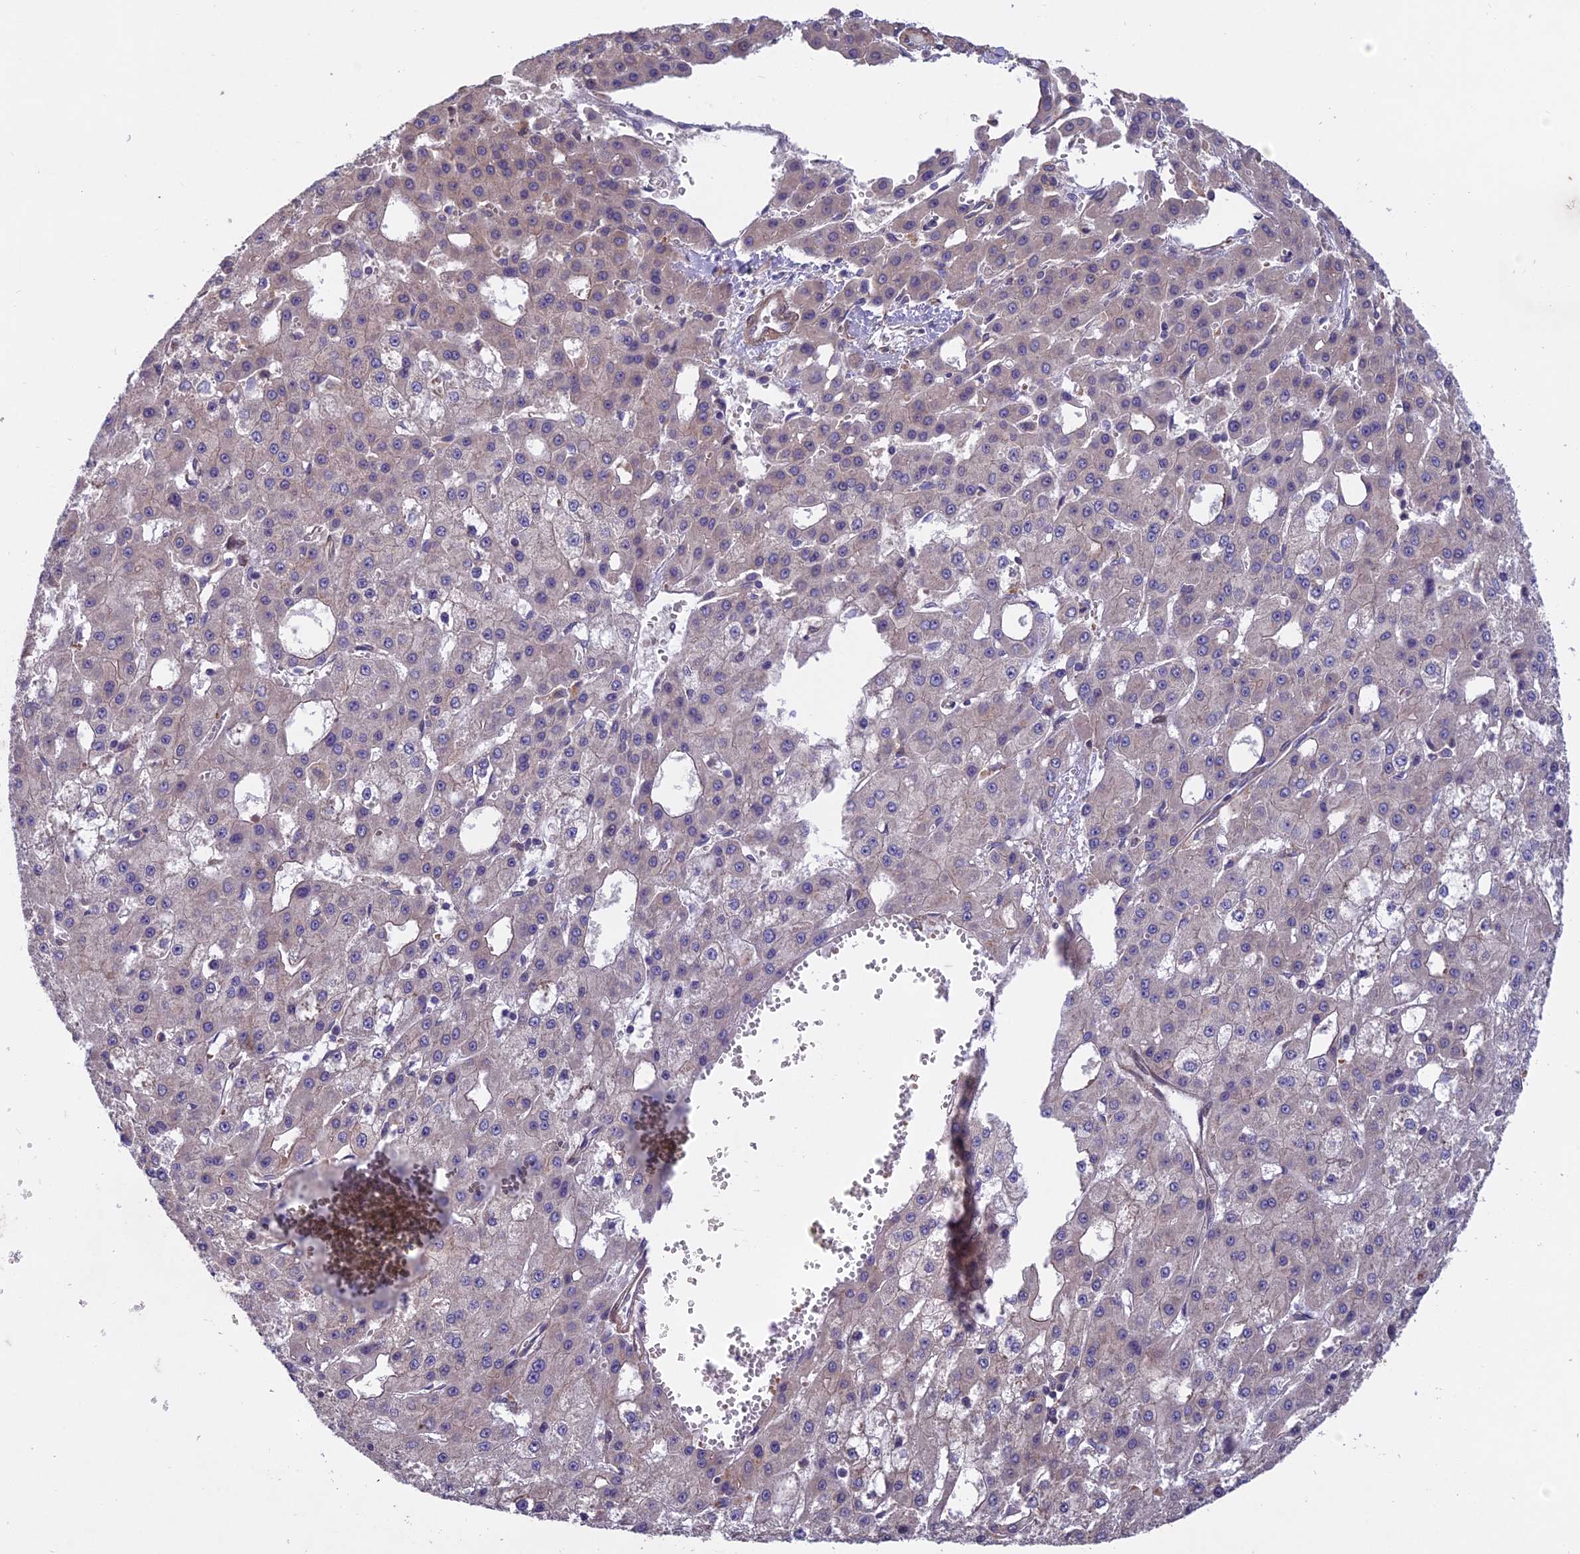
{"staining": {"intensity": "negative", "quantity": "none", "location": "none"}, "tissue": "liver cancer", "cell_type": "Tumor cells", "image_type": "cancer", "snomed": [{"axis": "morphology", "description": "Carcinoma, Hepatocellular, NOS"}, {"axis": "topography", "description": "Liver"}], "caption": "High power microscopy micrograph of an immunohistochemistry (IHC) histopathology image of liver hepatocellular carcinoma, revealing no significant staining in tumor cells.", "gene": "CENPL", "patient": {"sex": "male", "age": 47}}